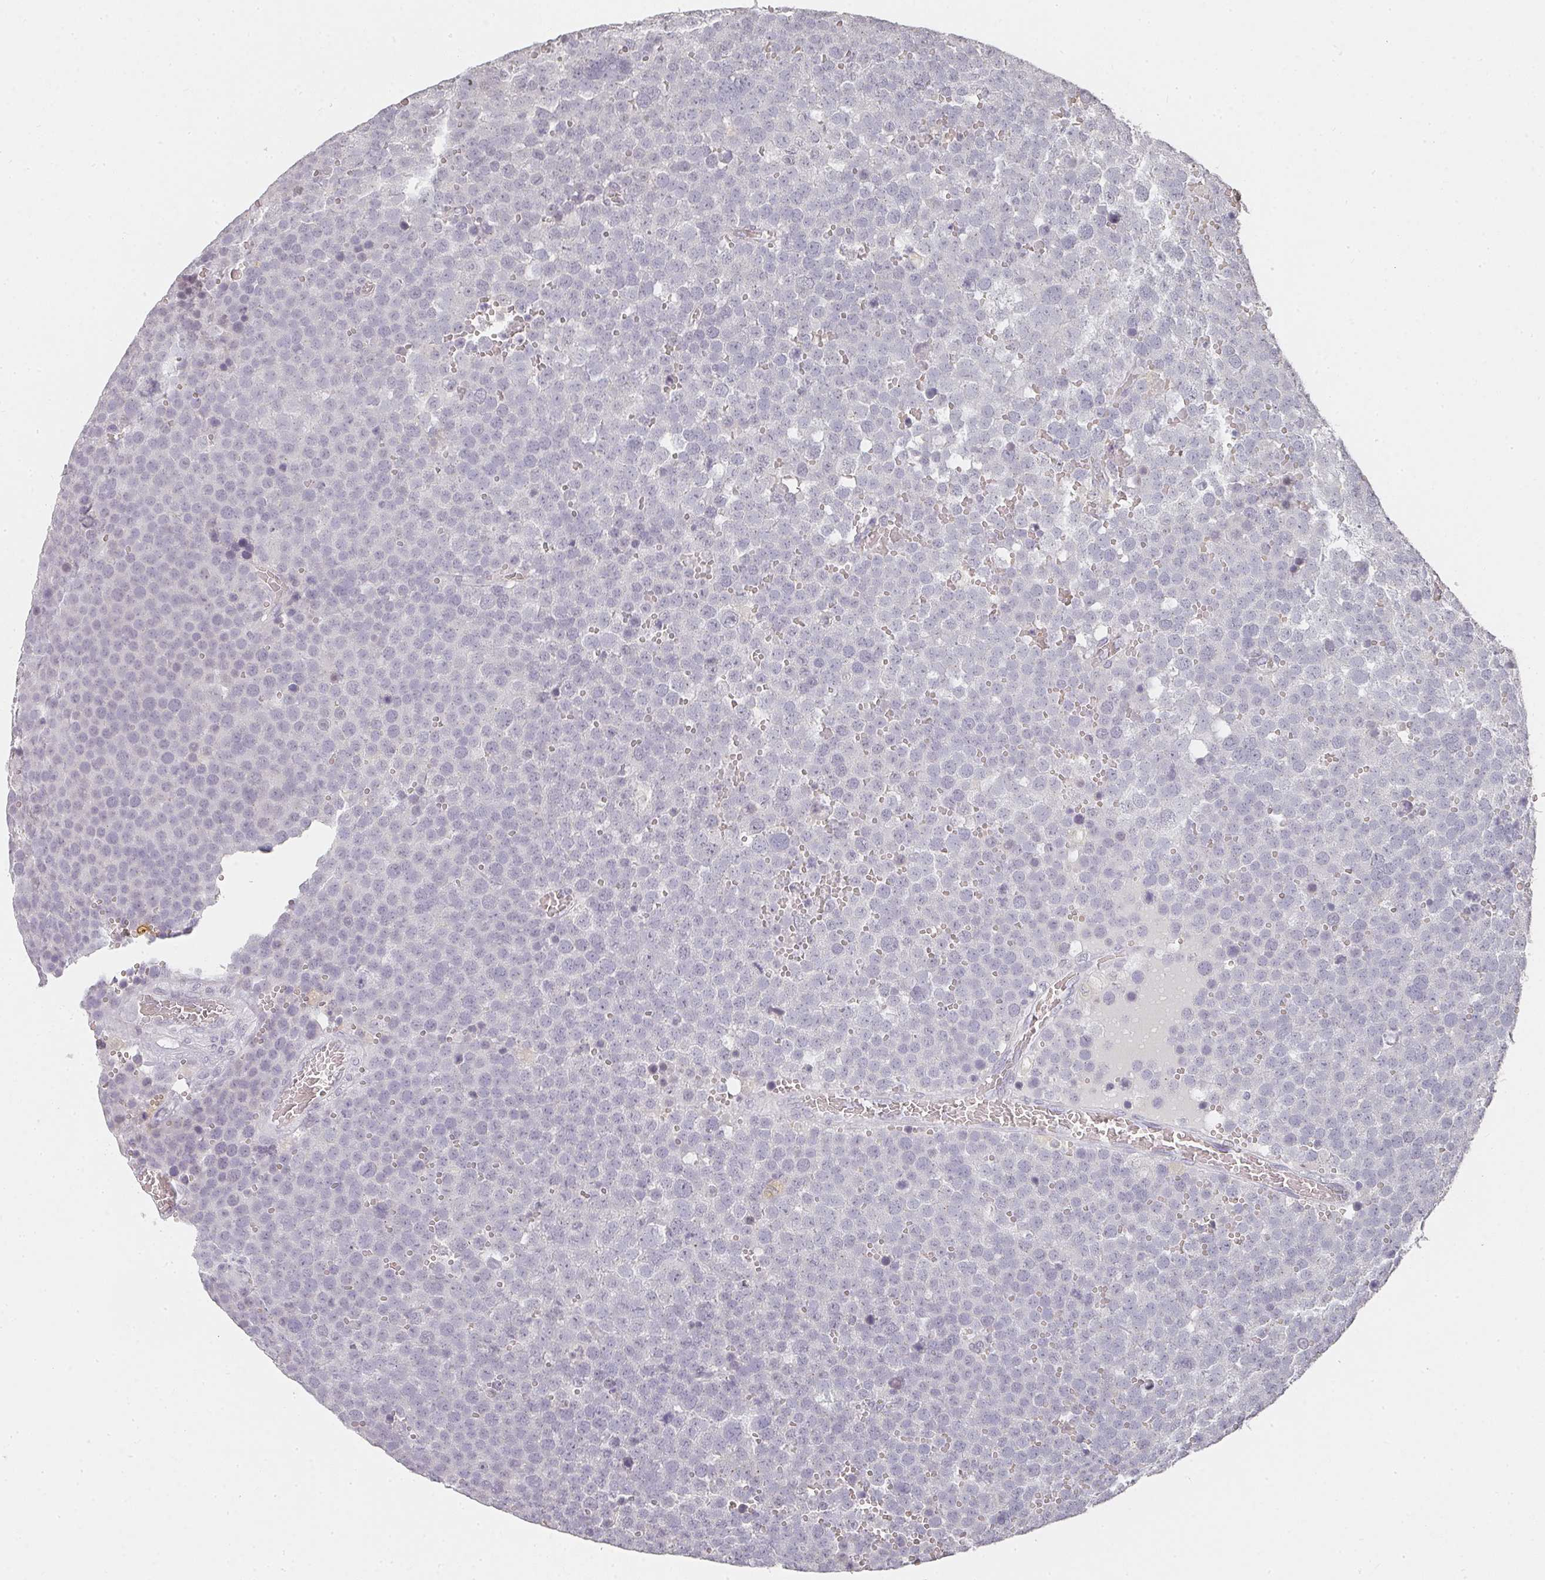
{"staining": {"intensity": "negative", "quantity": "none", "location": "none"}, "tissue": "testis cancer", "cell_type": "Tumor cells", "image_type": "cancer", "snomed": [{"axis": "morphology", "description": "Seminoma, NOS"}, {"axis": "topography", "description": "Testis"}], "caption": "Tumor cells are negative for brown protein staining in testis cancer.", "gene": "SHISA2", "patient": {"sex": "male", "age": 71}}